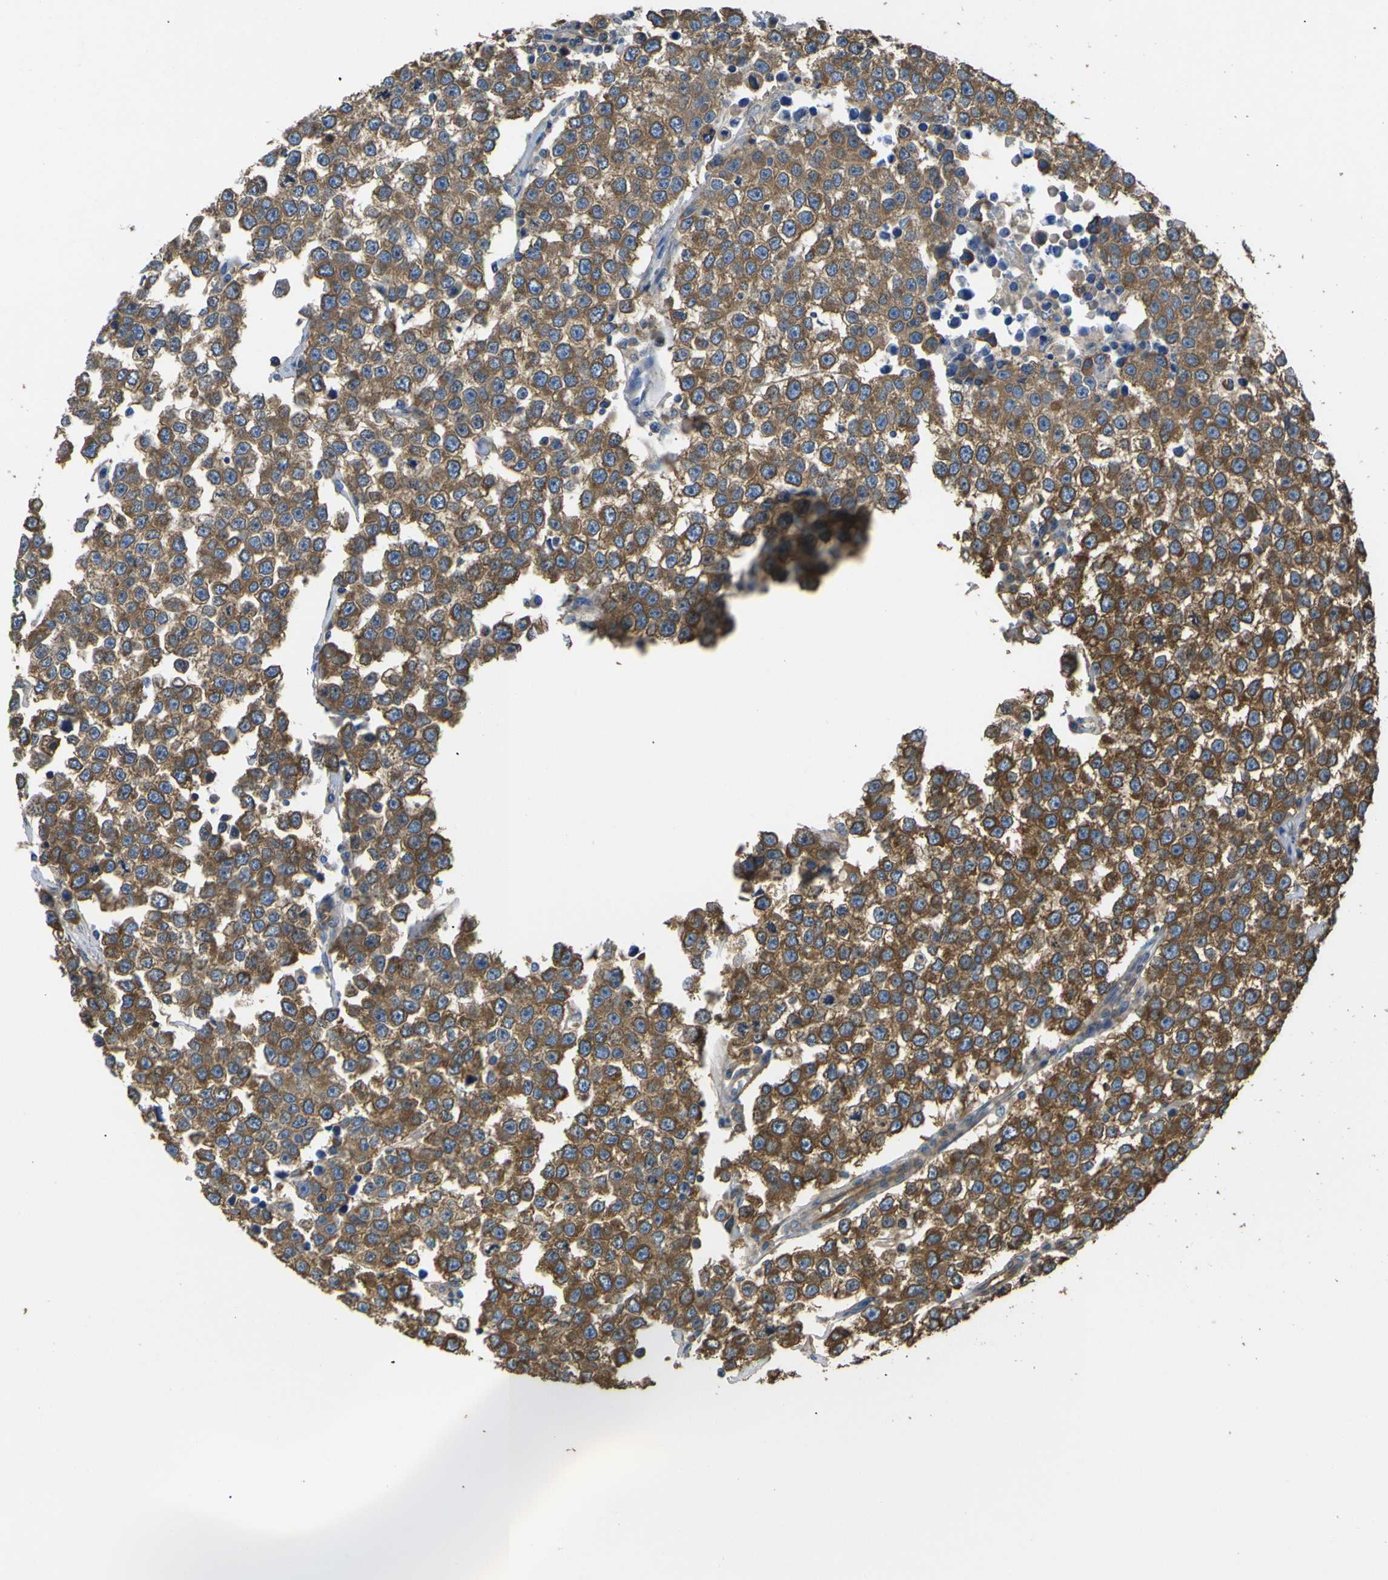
{"staining": {"intensity": "strong", "quantity": ">75%", "location": "cytoplasmic/membranous"}, "tissue": "testis cancer", "cell_type": "Tumor cells", "image_type": "cancer", "snomed": [{"axis": "morphology", "description": "Seminoma, NOS"}, {"axis": "morphology", "description": "Carcinoma, Embryonal, NOS"}, {"axis": "topography", "description": "Testis"}], "caption": "Immunohistochemistry (IHC) (DAB) staining of testis seminoma reveals strong cytoplasmic/membranous protein expression in approximately >75% of tumor cells.", "gene": "TUBB", "patient": {"sex": "male", "age": 52}}